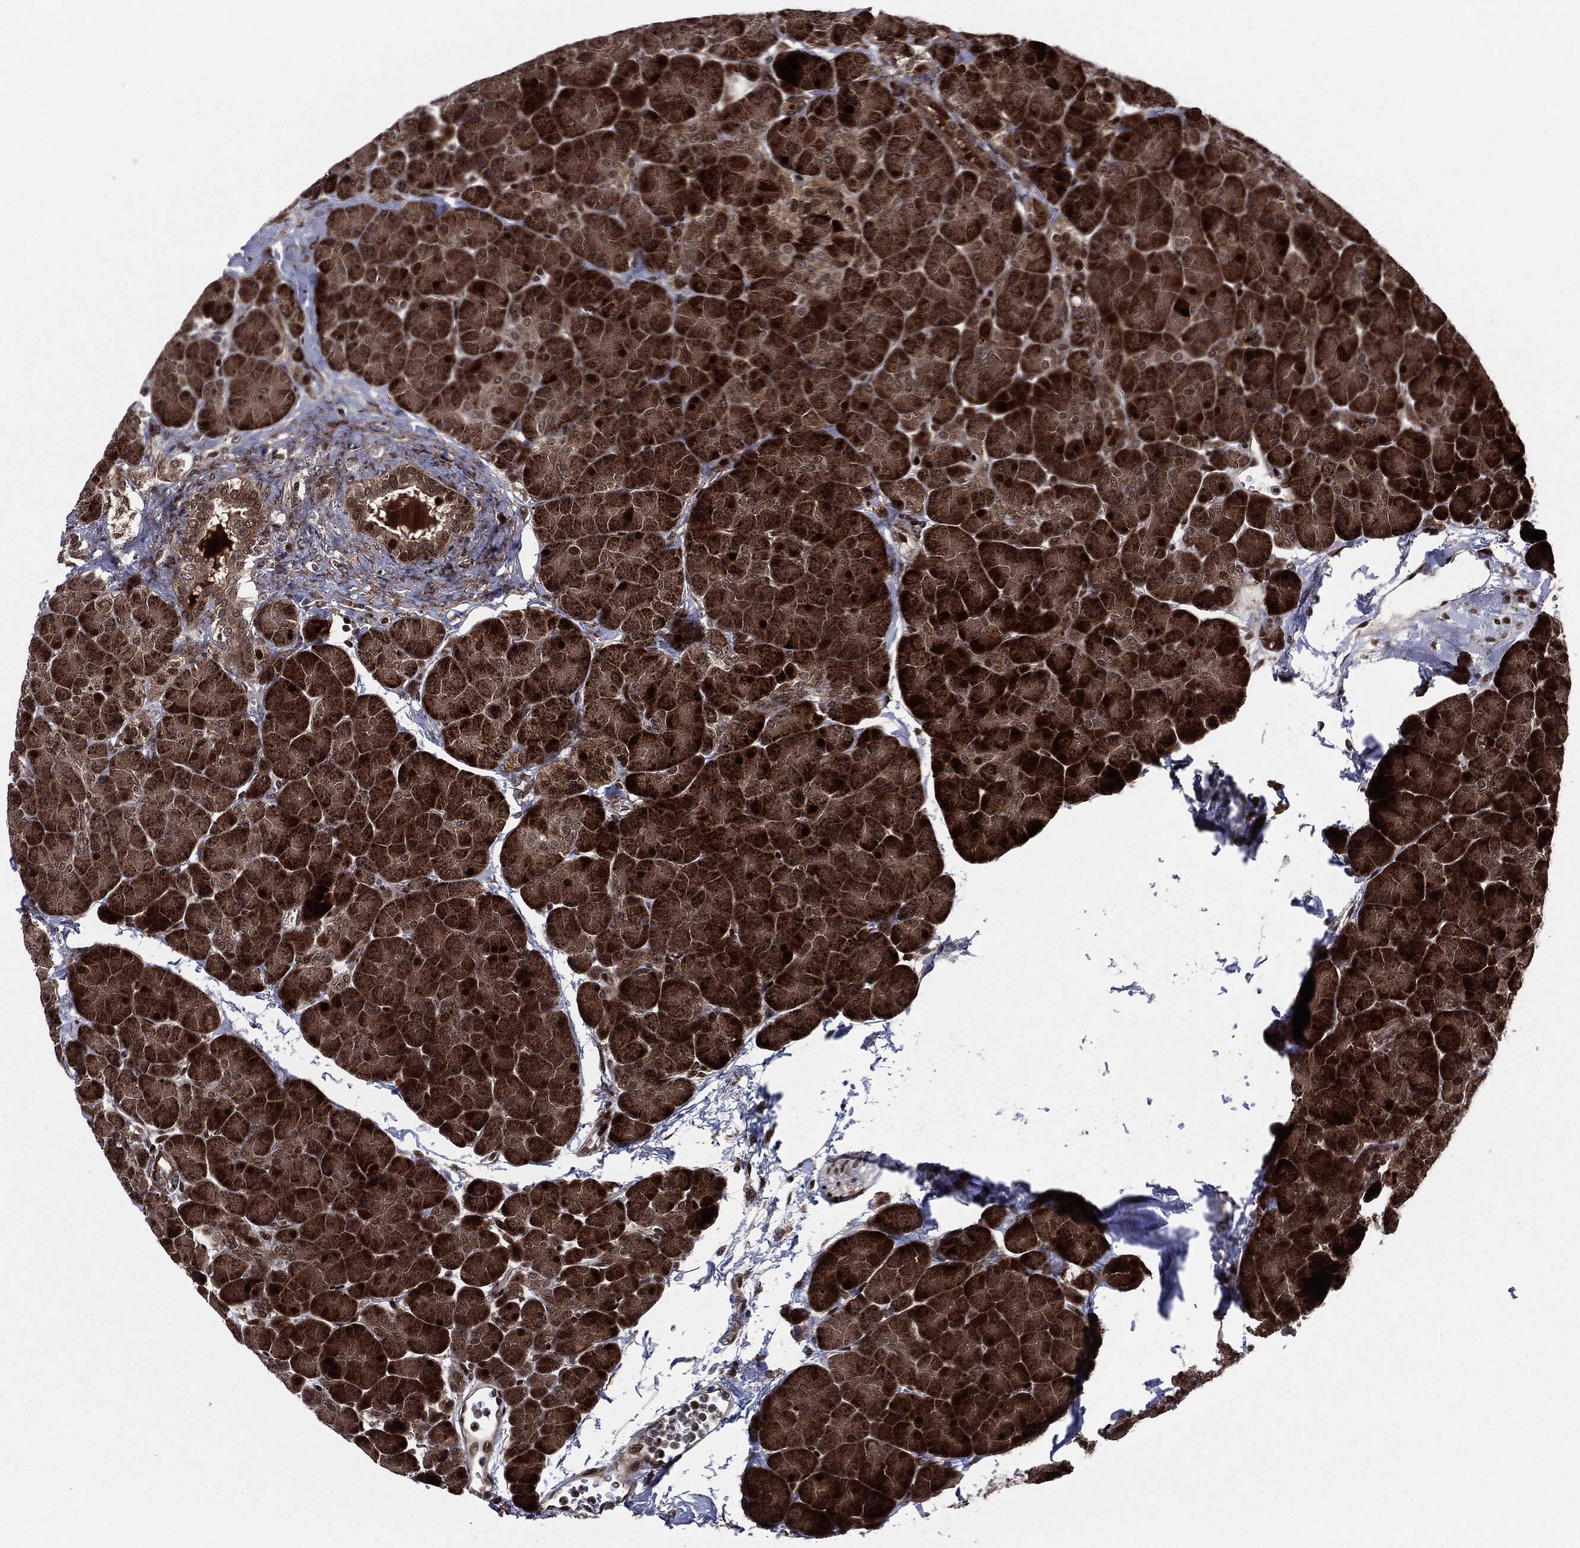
{"staining": {"intensity": "strong", "quantity": ">75%", "location": "cytoplasmic/membranous,nuclear"}, "tissue": "pancreas", "cell_type": "Exocrine glandular cells", "image_type": "normal", "snomed": [{"axis": "morphology", "description": "Normal tissue, NOS"}, {"axis": "topography", "description": "Pancreas"}], "caption": "A high amount of strong cytoplasmic/membranous,nuclear staining is identified in approximately >75% of exocrine glandular cells in normal pancreas.", "gene": "SMAD4", "patient": {"sex": "female", "age": 44}}